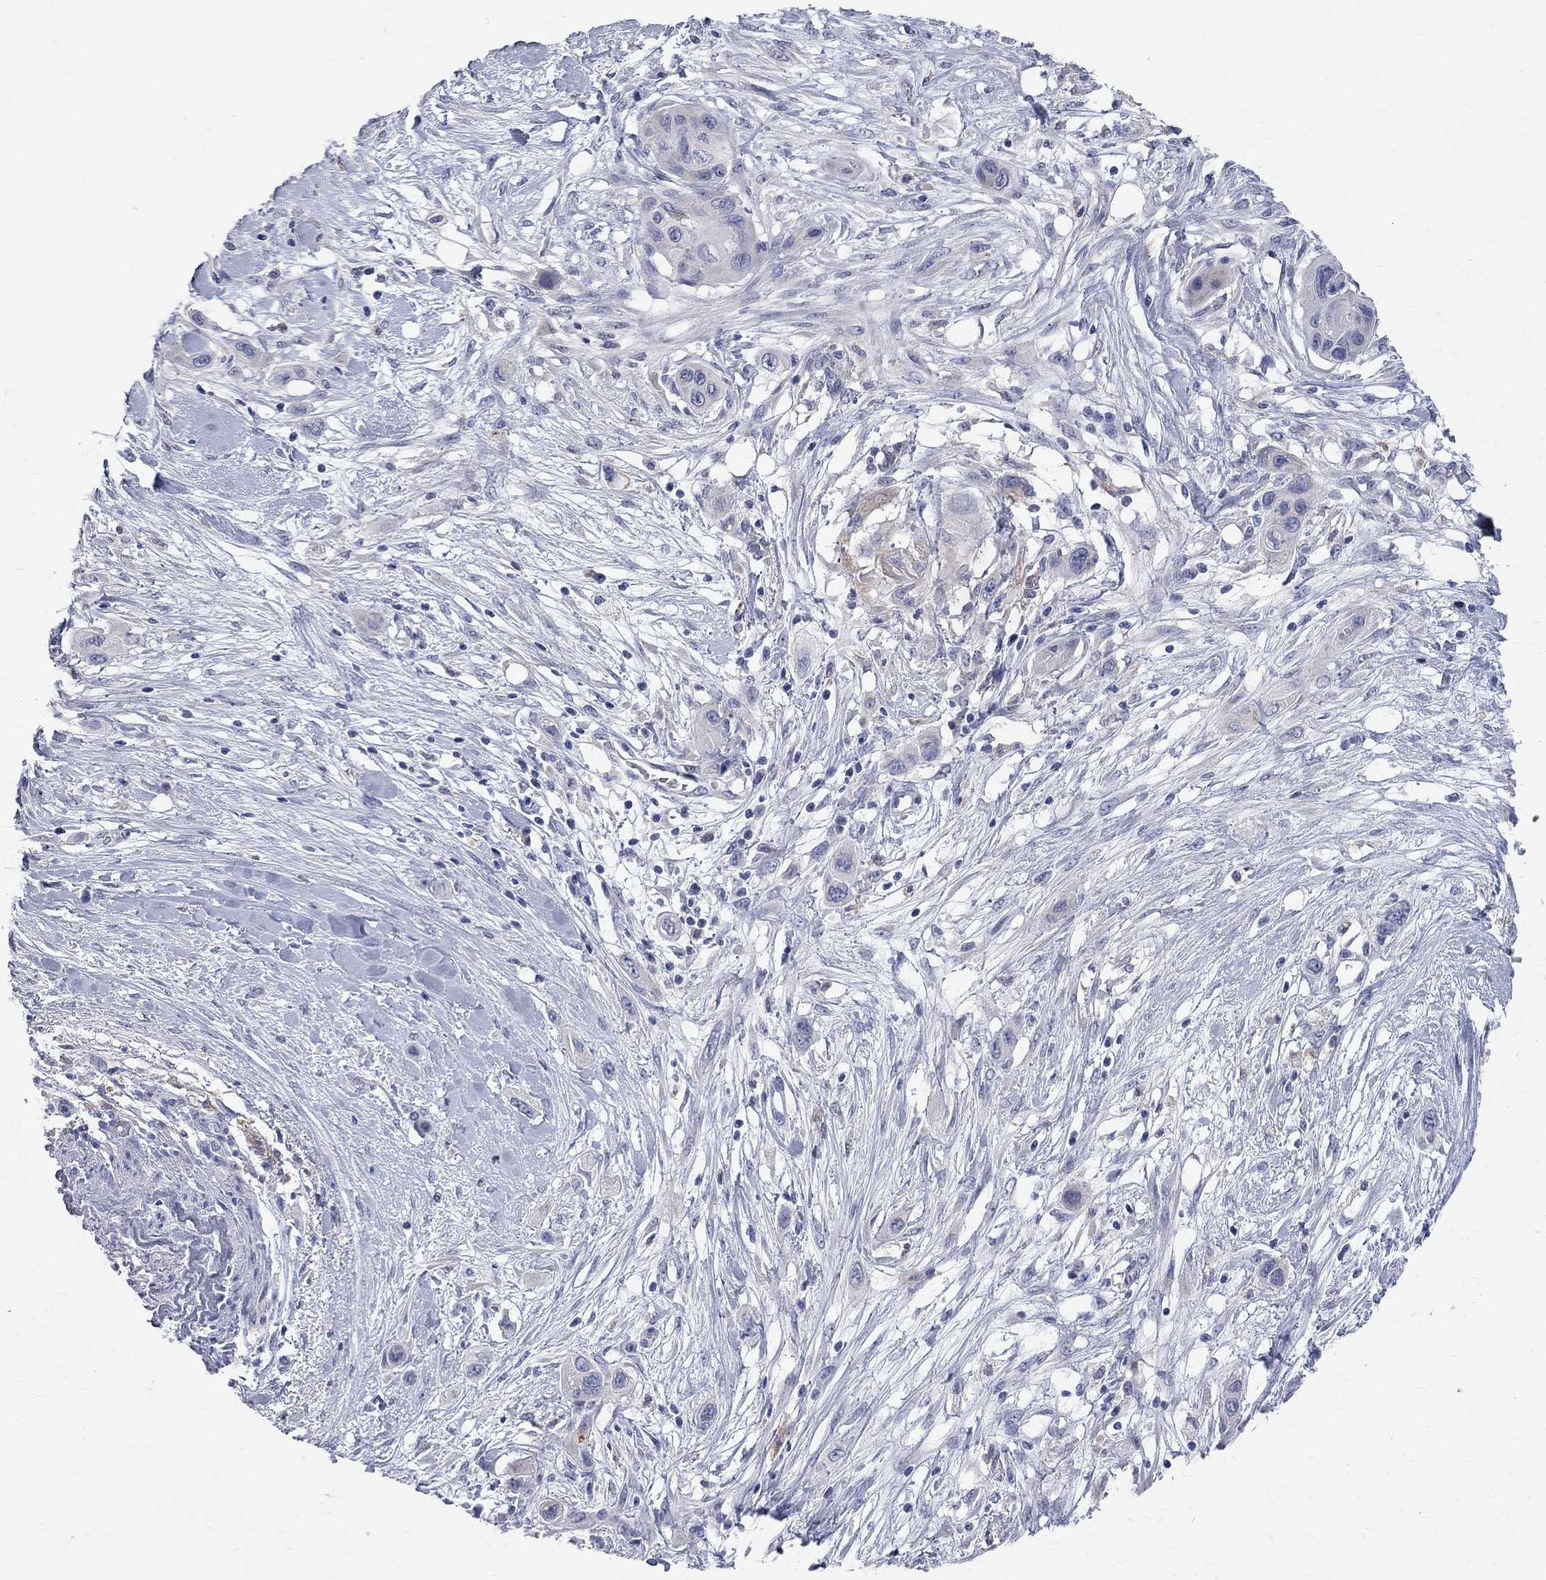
{"staining": {"intensity": "negative", "quantity": "none", "location": "none"}, "tissue": "skin cancer", "cell_type": "Tumor cells", "image_type": "cancer", "snomed": [{"axis": "morphology", "description": "Squamous cell carcinoma, NOS"}, {"axis": "topography", "description": "Skin"}], "caption": "DAB immunohistochemical staining of human squamous cell carcinoma (skin) displays no significant positivity in tumor cells.", "gene": "ACSL1", "patient": {"sex": "male", "age": 79}}